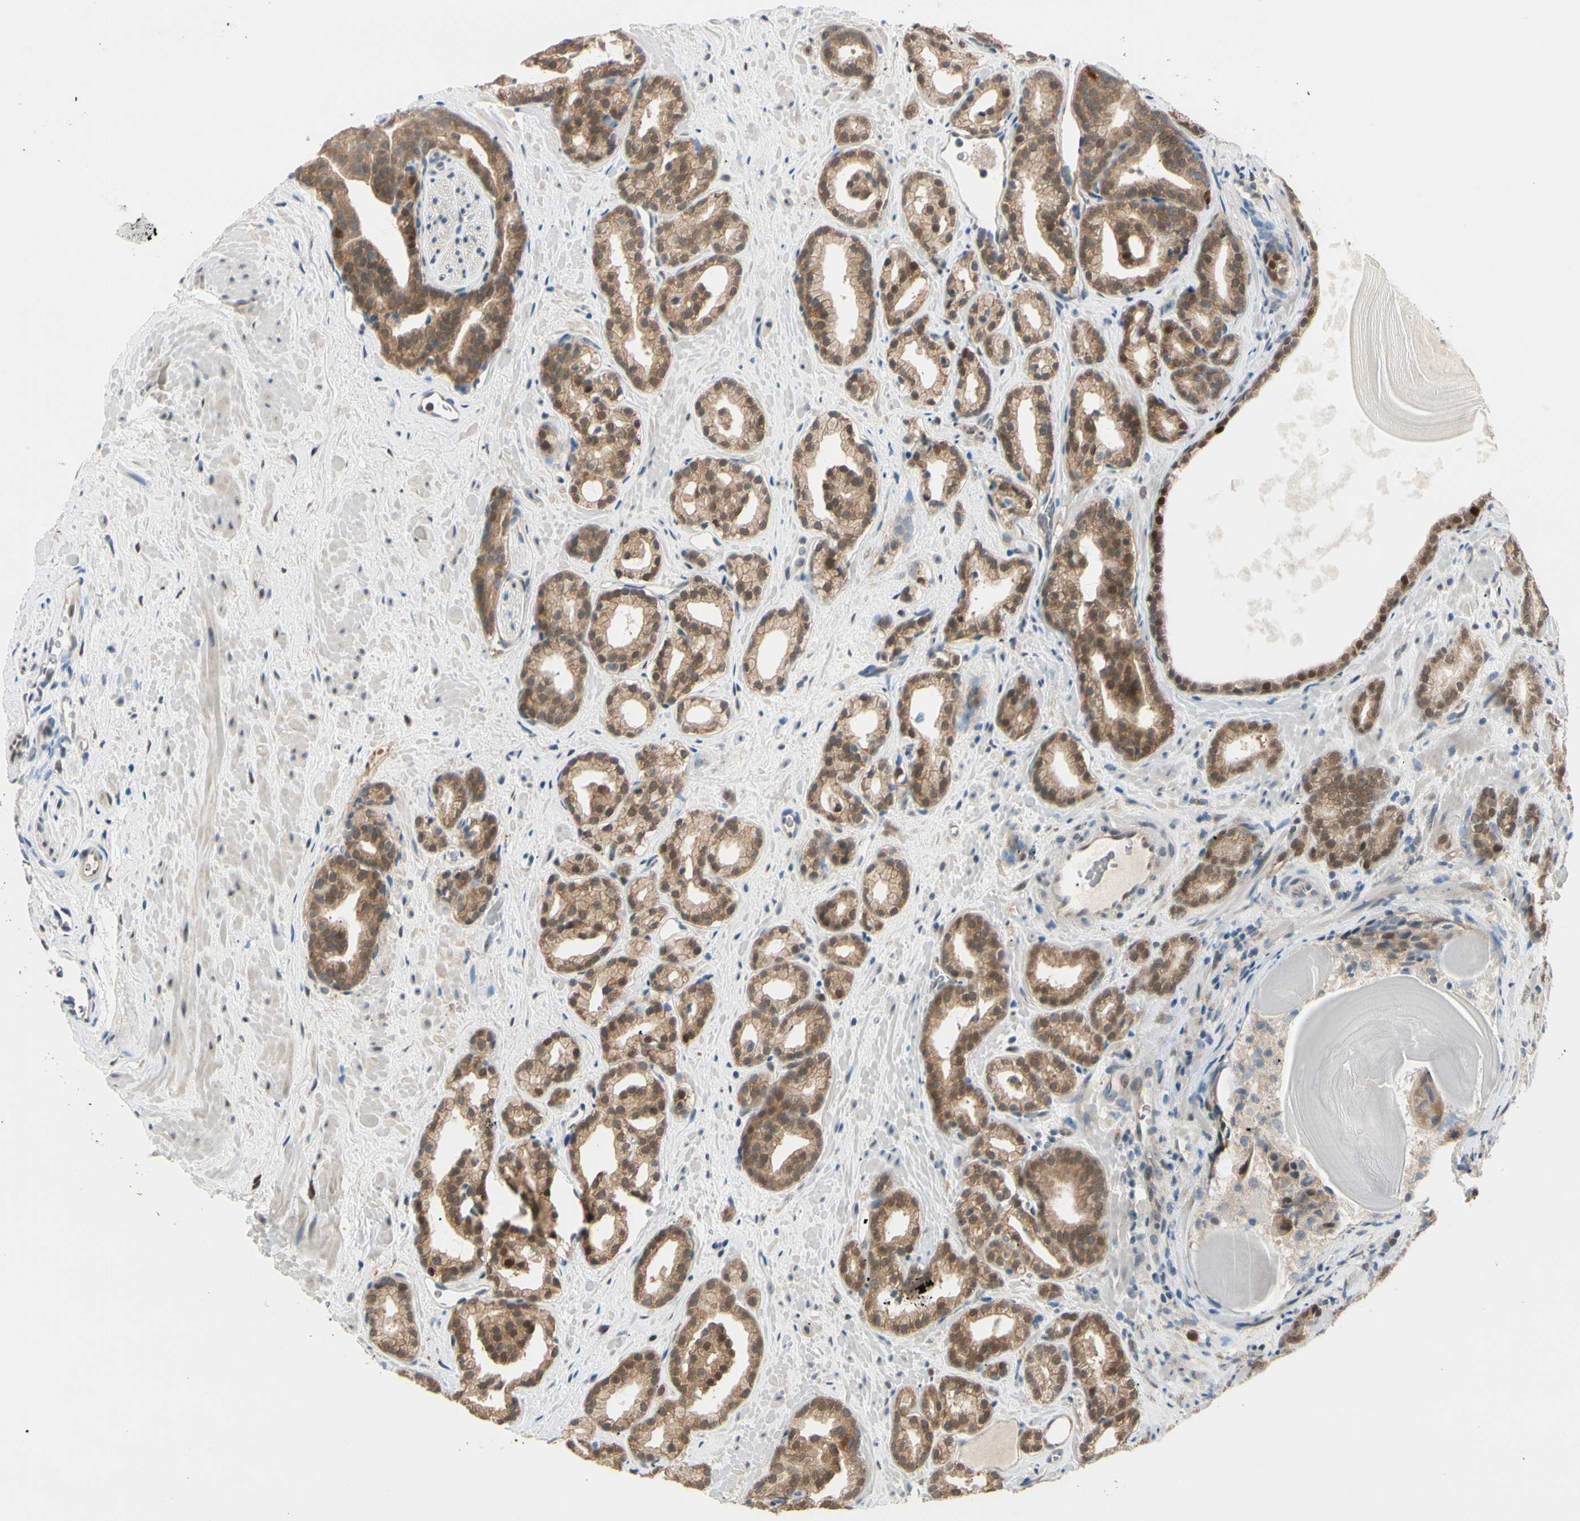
{"staining": {"intensity": "moderate", "quantity": ">75%", "location": "cytoplasmic/membranous,nuclear"}, "tissue": "prostate cancer", "cell_type": "Tumor cells", "image_type": "cancer", "snomed": [{"axis": "morphology", "description": "Adenocarcinoma, Low grade"}, {"axis": "topography", "description": "Prostate"}], "caption": "Prostate adenocarcinoma (low-grade) stained for a protein exhibits moderate cytoplasmic/membranous and nuclear positivity in tumor cells.", "gene": "PTTG1", "patient": {"sex": "male", "age": 63}}